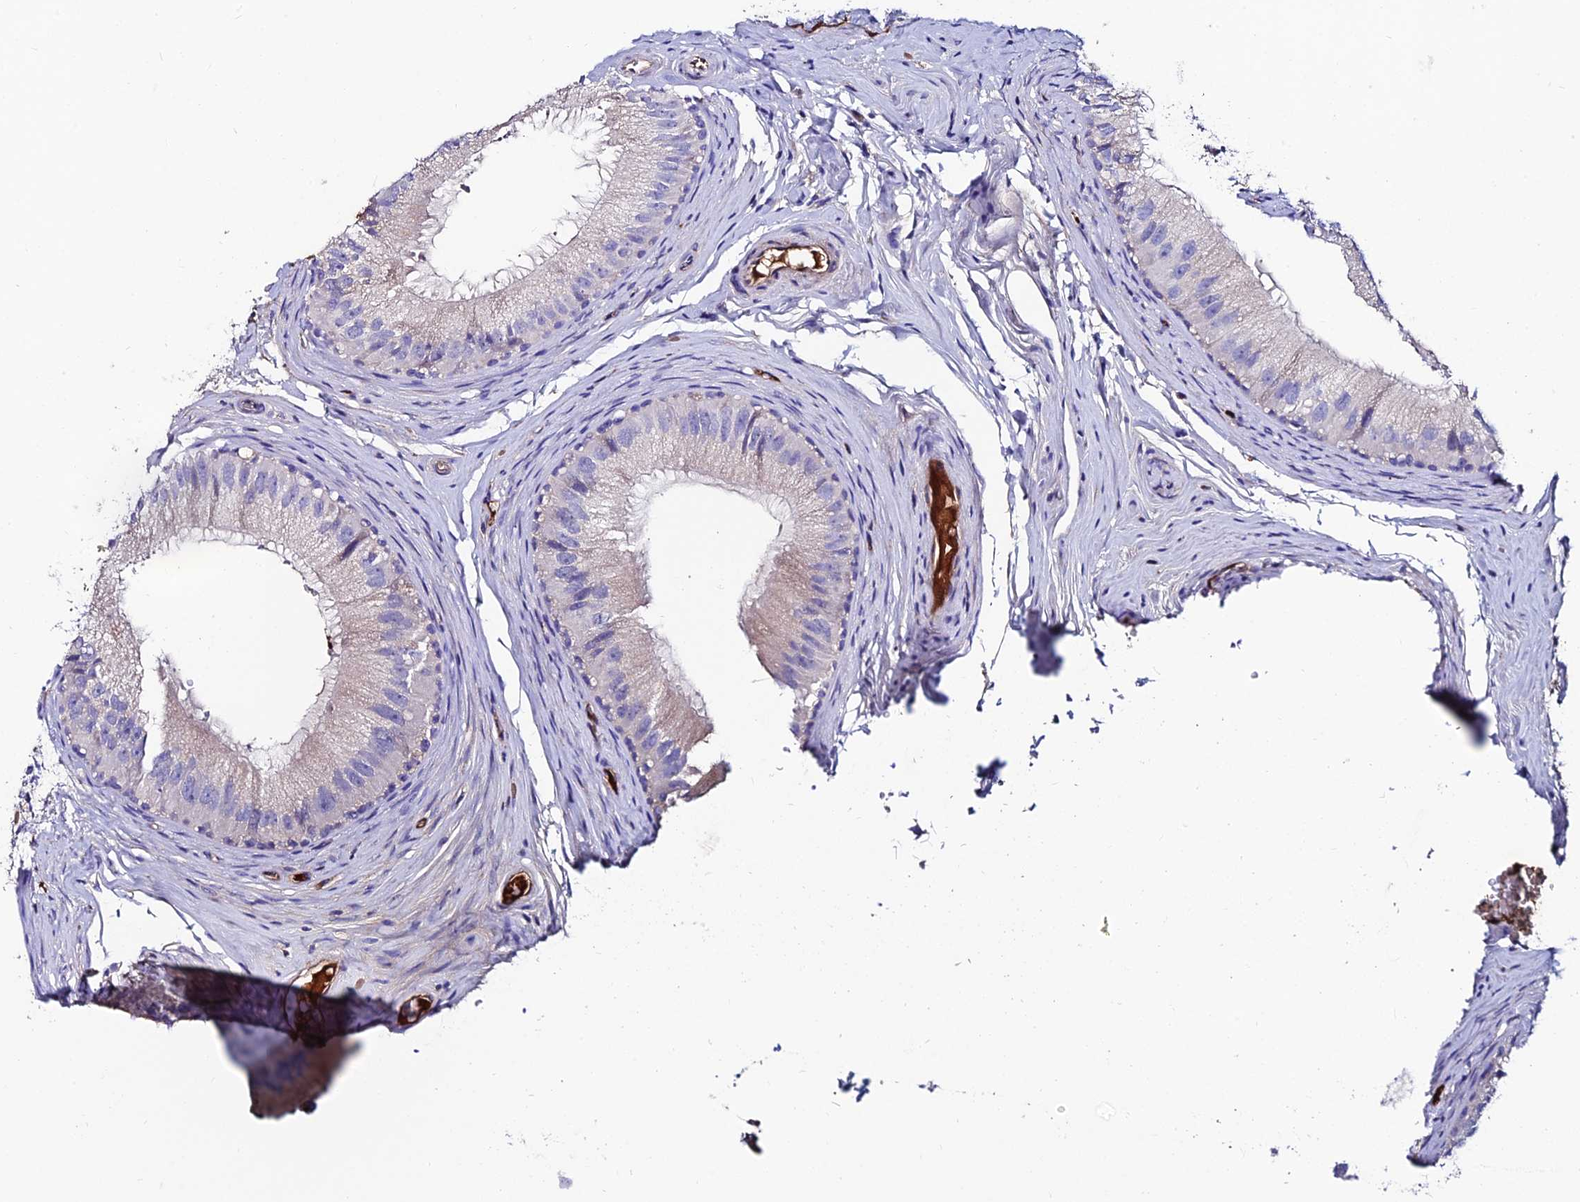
{"staining": {"intensity": "weak", "quantity": "<25%", "location": "cytoplasmic/membranous"}, "tissue": "epididymis", "cell_type": "Glandular cells", "image_type": "normal", "snomed": [{"axis": "morphology", "description": "Normal tissue, NOS"}, {"axis": "topography", "description": "Epididymis"}], "caption": "A photomicrograph of human epididymis is negative for staining in glandular cells. The staining is performed using DAB (3,3'-diaminobenzidine) brown chromogen with nuclei counter-stained in using hematoxylin.", "gene": "SLC25A16", "patient": {"sex": "male", "age": 46}}